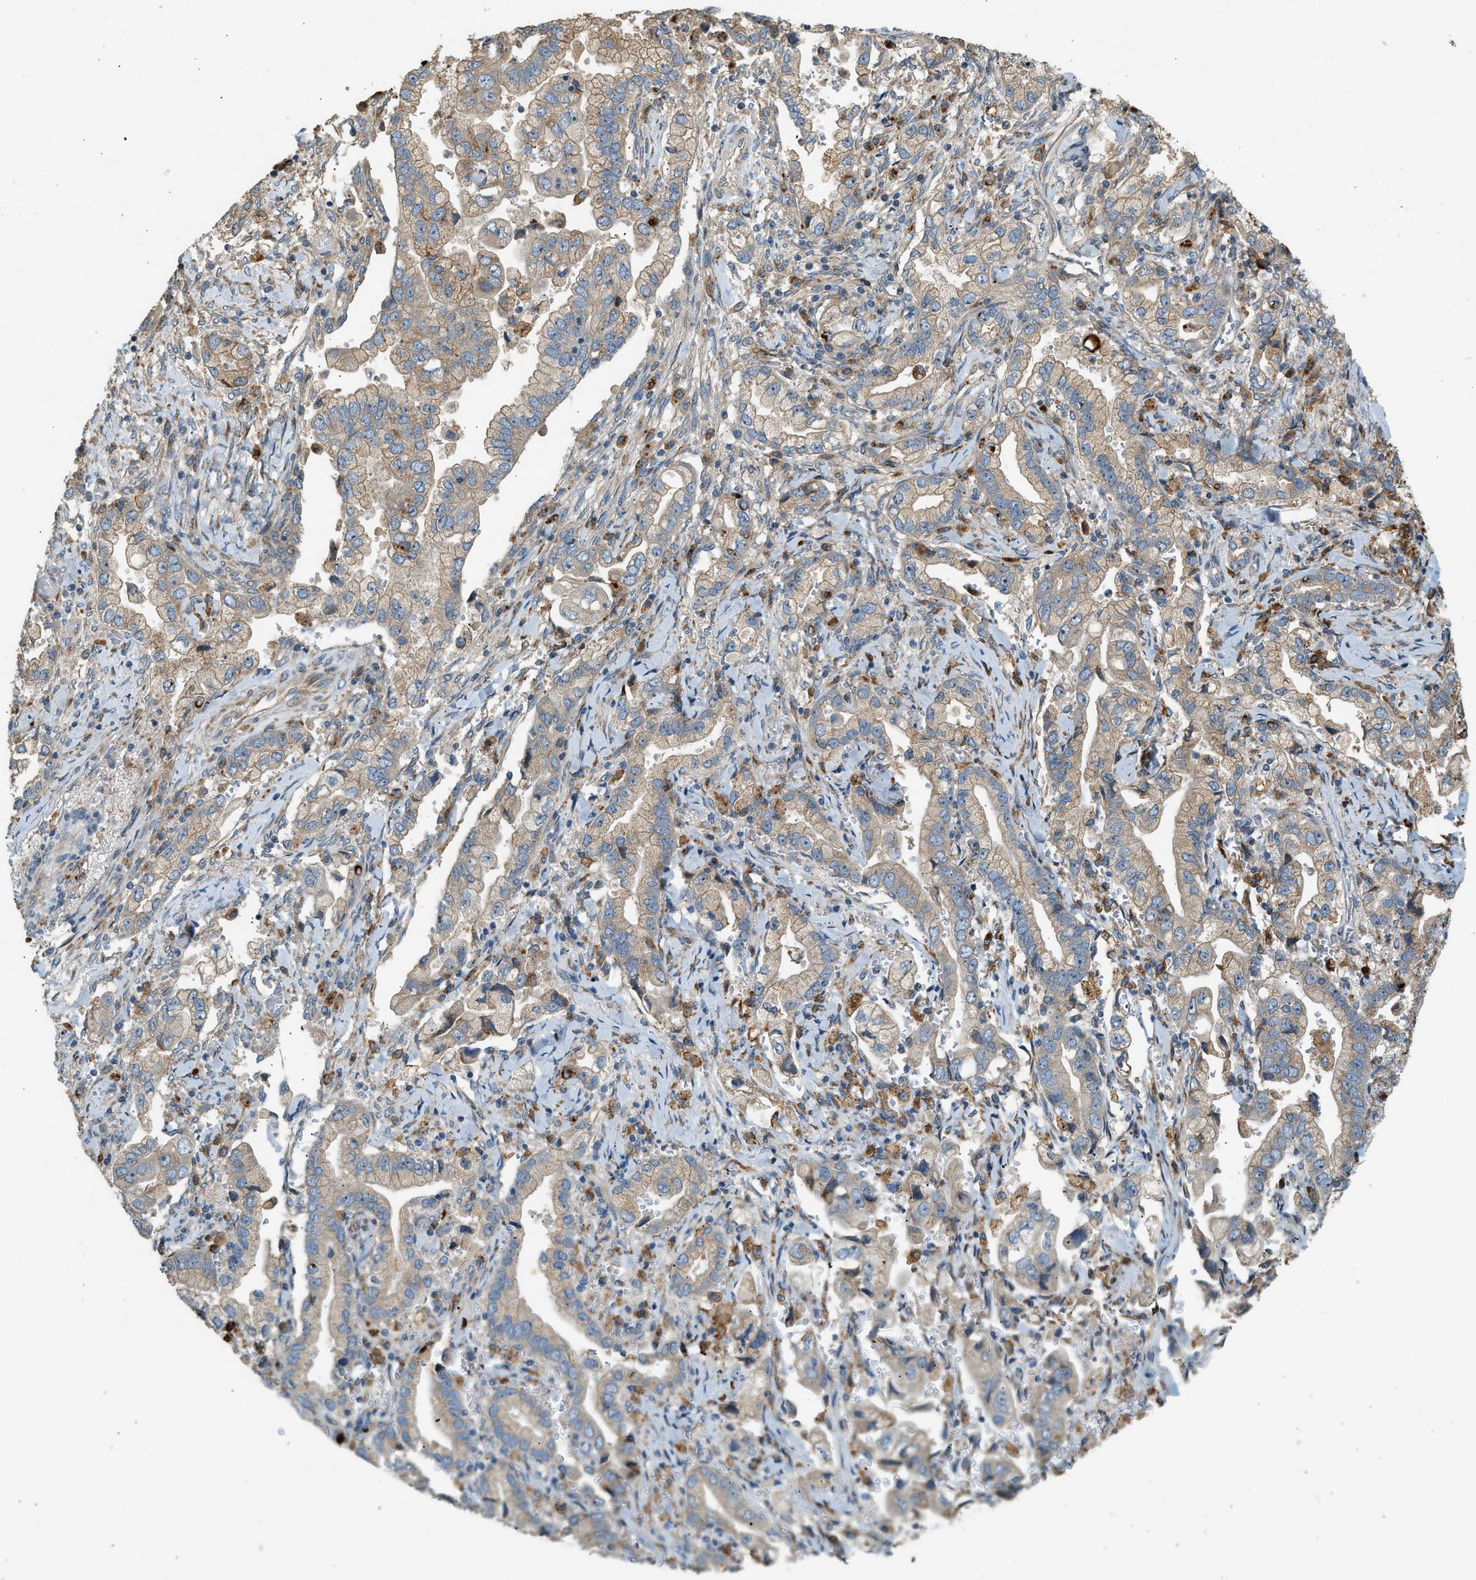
{"staining": {"intensity": "weak", "quantity": ">75%", "location": "cytoplasmic/membranous"}, "tissue": "stomach cancer", "cell_type": "Tumor cells", "image_type": "cancer", "snomed": [{"axis": "morphology", "description": "Normal tissue, NOS"}, {"axis": "morphology", "description": "Adenocarcinoma, NOS"}, {"axis": "topography", "description": "Stomach"}], "caption": "This is a micrograph of immunohistochemistry (IHC) staining of stomach adenocarcinoma, which shows weak positivity in the cytoplasmic/membranous of tumor cells.", "gene": "CTSB", "patient": {"sex": "male", "age": 62}}